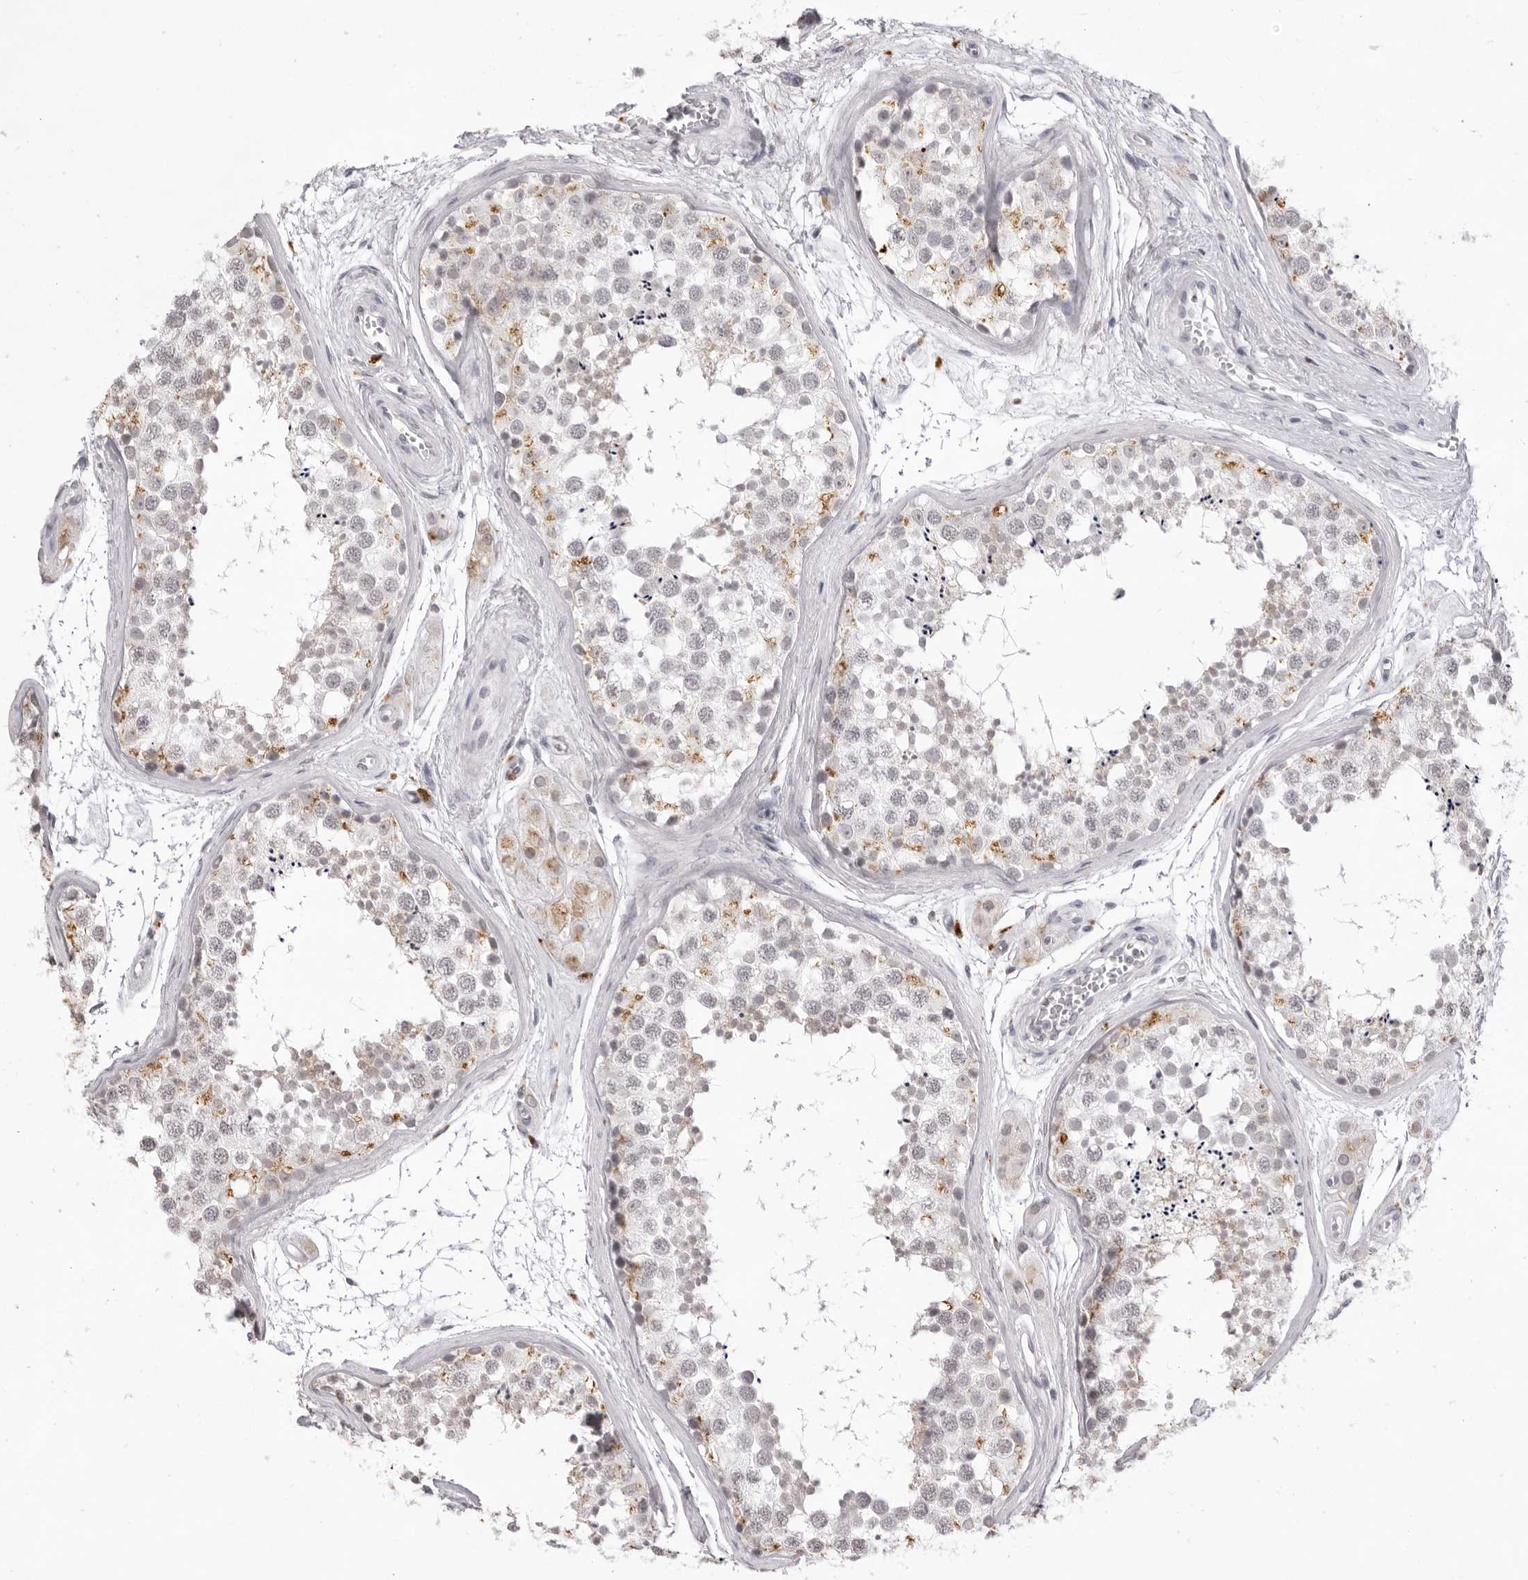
{"staining": {"intensity": "moderate", "quantity": "<25%", "location": "cytoplasmic/membranous"}, "tissue": "testis", "cell_type": "Cells in seminiferous ducts", "image_type": "normal", "snomed": [{"axis": "morphology", "description": "Normal tissue, NOS"}, {"axis": "topography", "description": "Testis"}], "caption": "A low amount of moderate cytoplasmic/membranous positivity is seen in approximately <25% of cells in seminiferous ducts in benign testis. (DAB (3,3'-diaminobenzidine) IHC with brightfield microscopy, high magnification).", "gene": "NTM", "patient": {"sex": "male", "age": 56}}